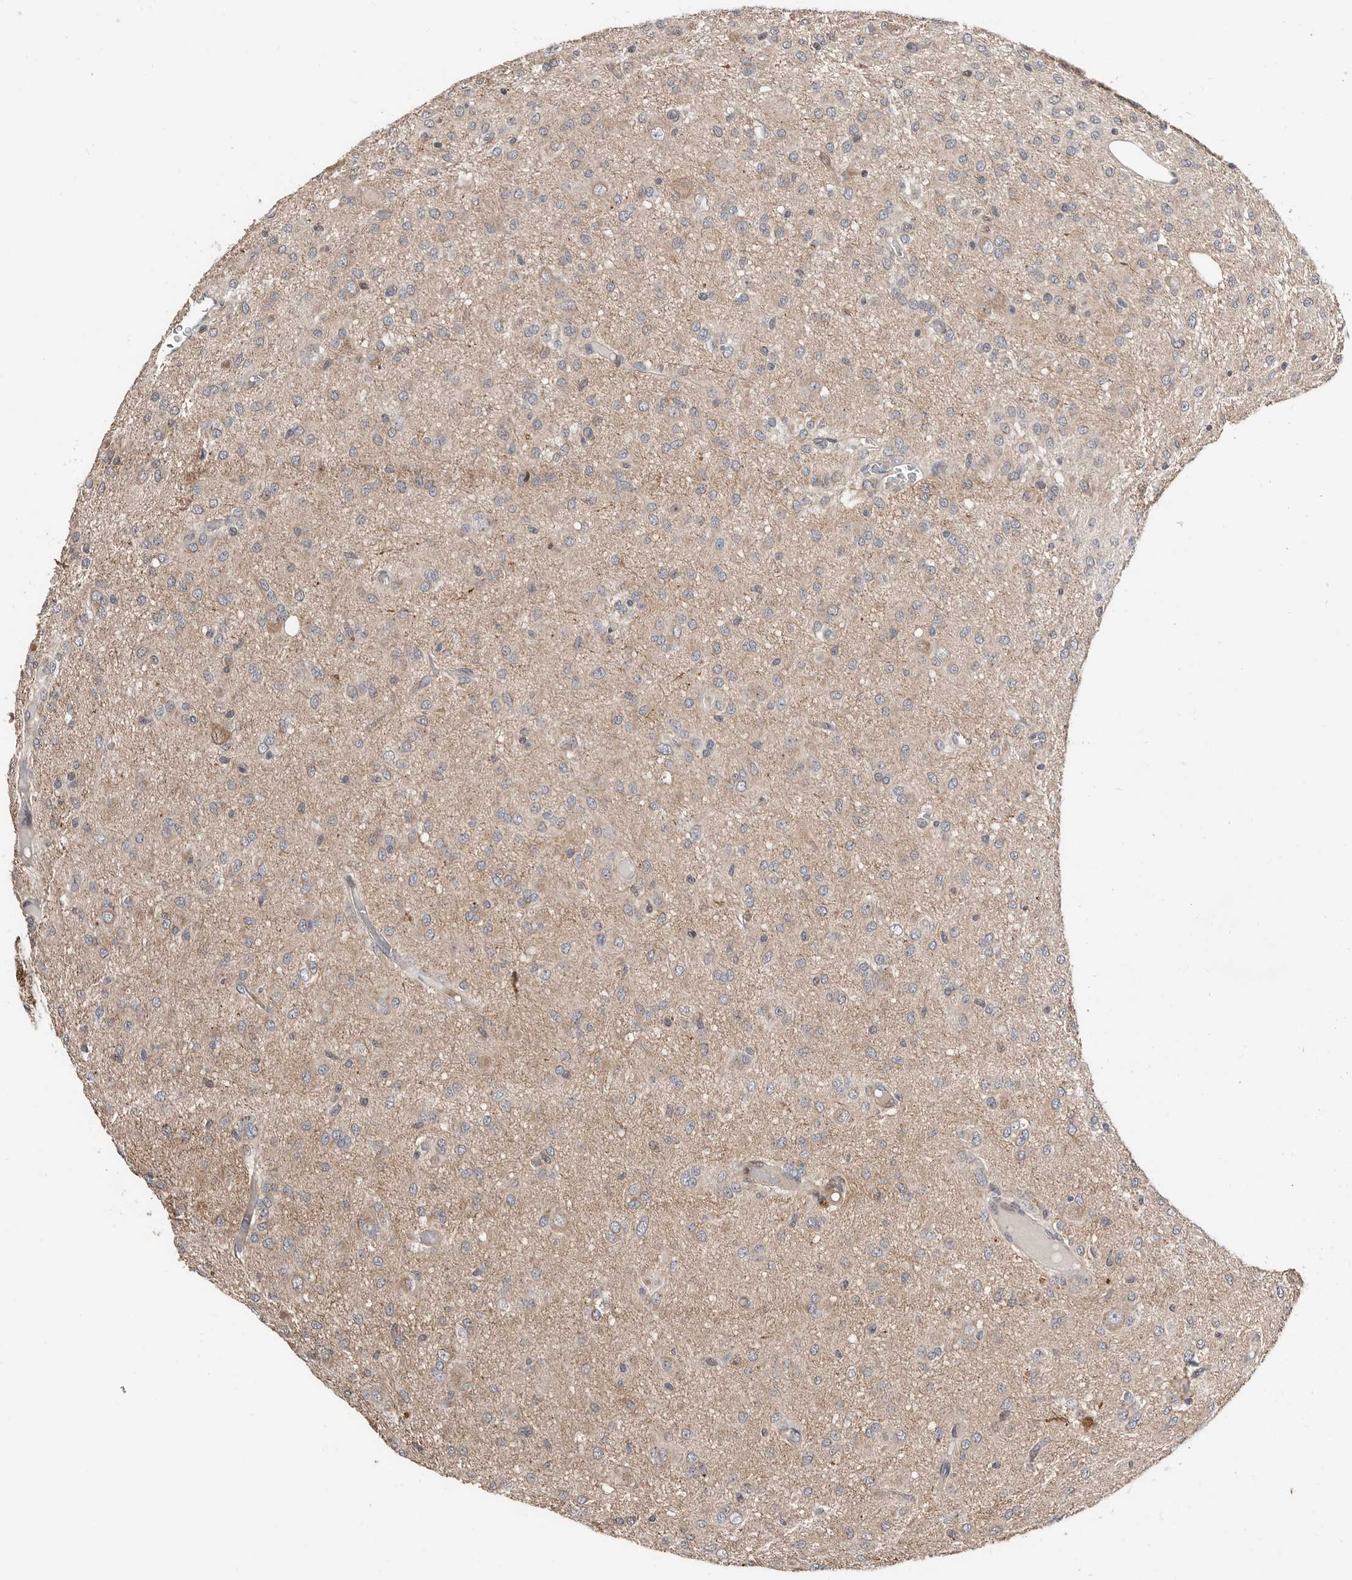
{"staining": {"intensity": "weak", "quantity": ">75%", "location": "cytoplasmic/membranous"}, "tissue": "glioma", "cell_type": "Tumor cells", "image_type": "cancer", "snomed": [{"axis": "morphology", "description": "Glioma, malignant, High grade"}, {"axis": "topography", "description": "Brain"}], "caption": "Glioma stained for a protein (brown) exhibits weak cytoplasmic/membranous positive expression in approximately >75% of tumor cells.", "gene": "SMYD4", "patient": {"sex": "female", "age": 59}}